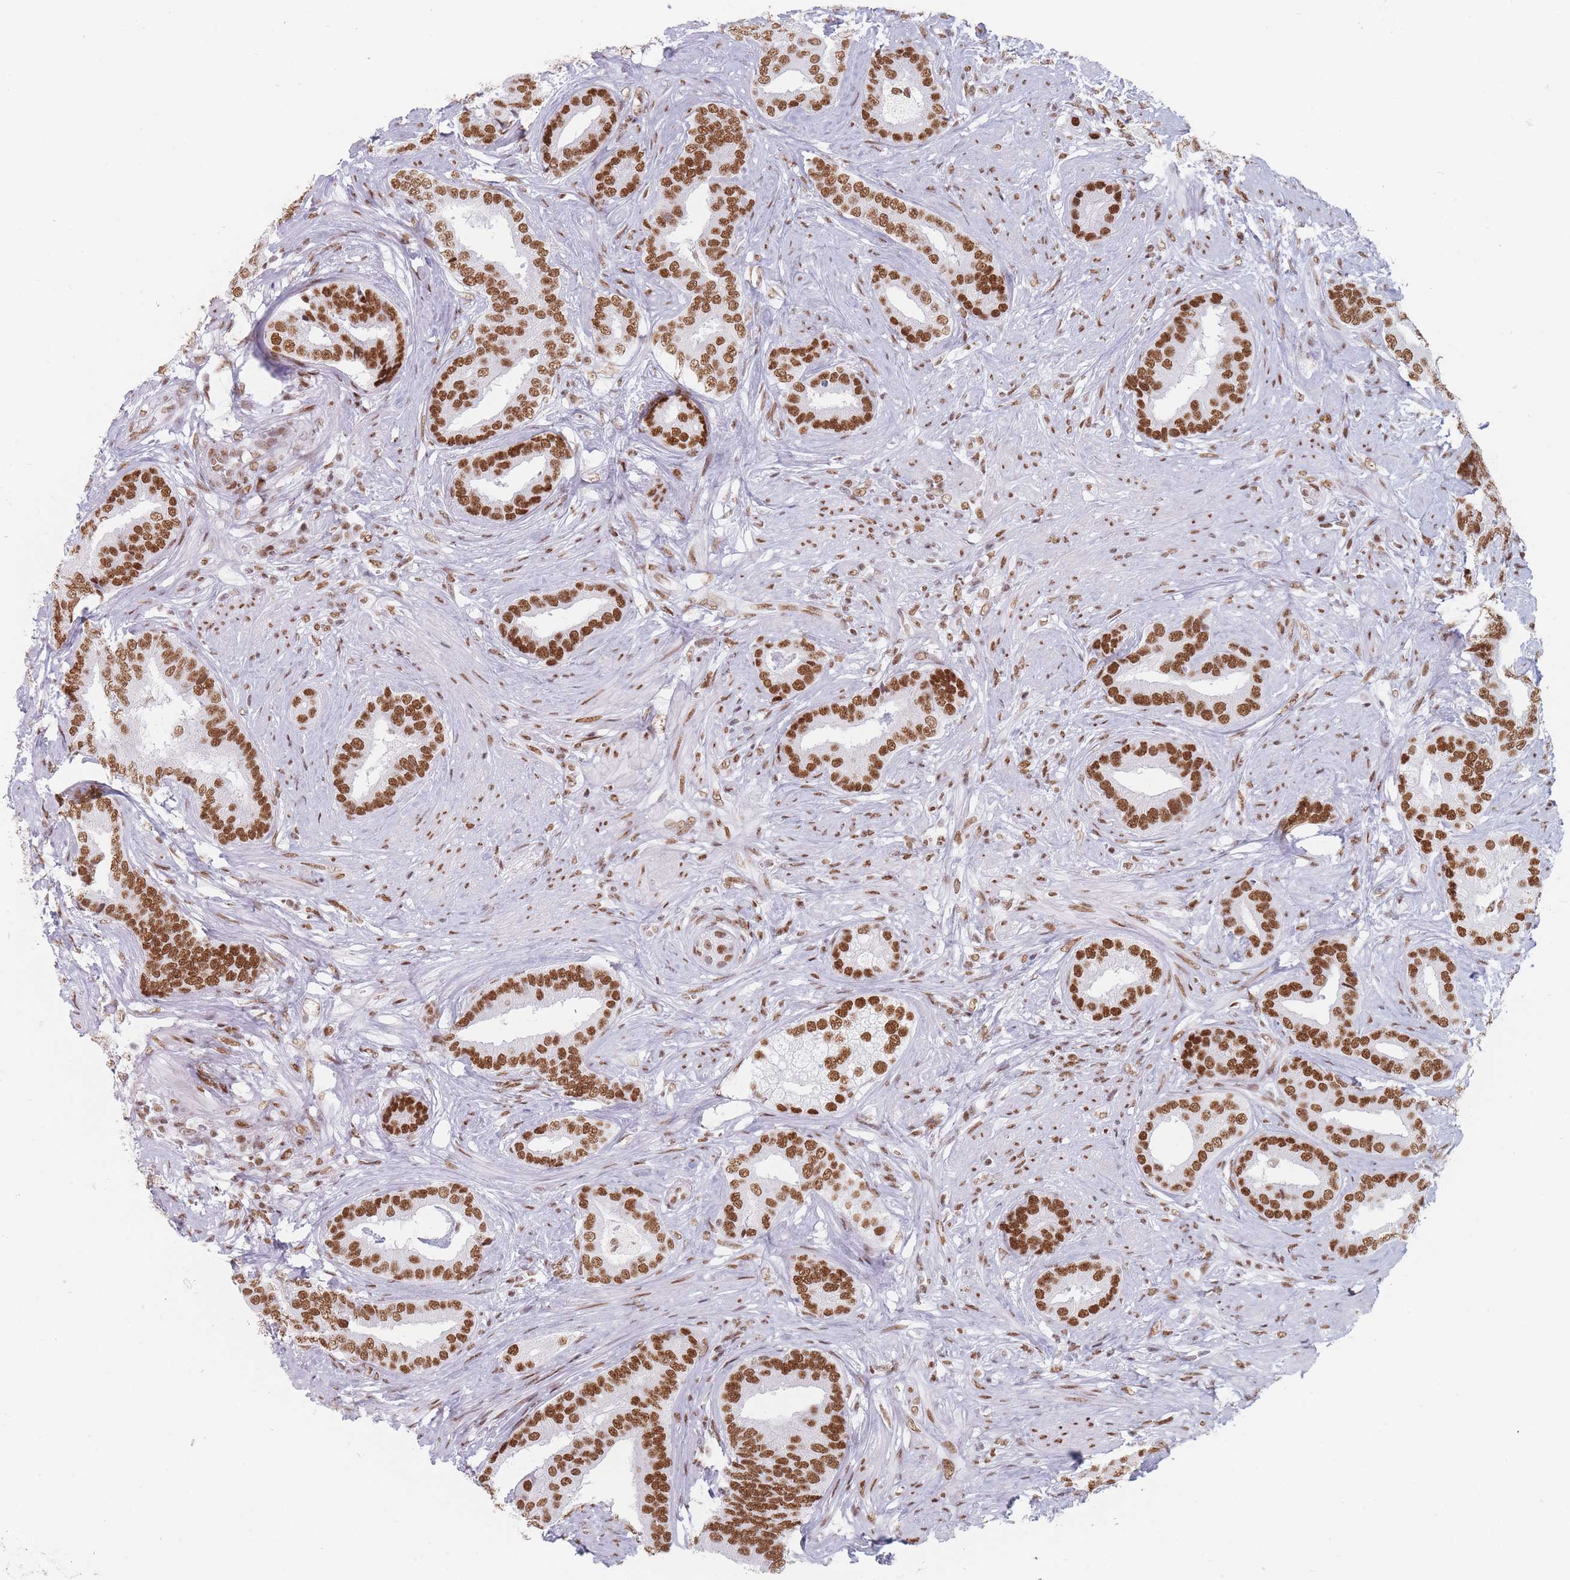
{"staining": {"intensity": "moderate", "quantity": ">75%", "location": "nuclear"}, "tissue": "prostate cancer", "cell_type": "Tumor cells", "image_type": "cancer", "snomed": [{"axis": "morphology", "description": "Adenocarcinoma, High grade"}, {"axis": "topography", "description": "Prostate"}], "caption": "Brown immunohistochemical staining in human prostate cancer displays moderate nuclear staining in about >75% of tumor cells. (DAB (3,3'-diaminobenzidine) = brown stain, brightfield microscopy at high magnification).", "gene": "SAFB2", "patient": {"sex": "male", "age": 55}}